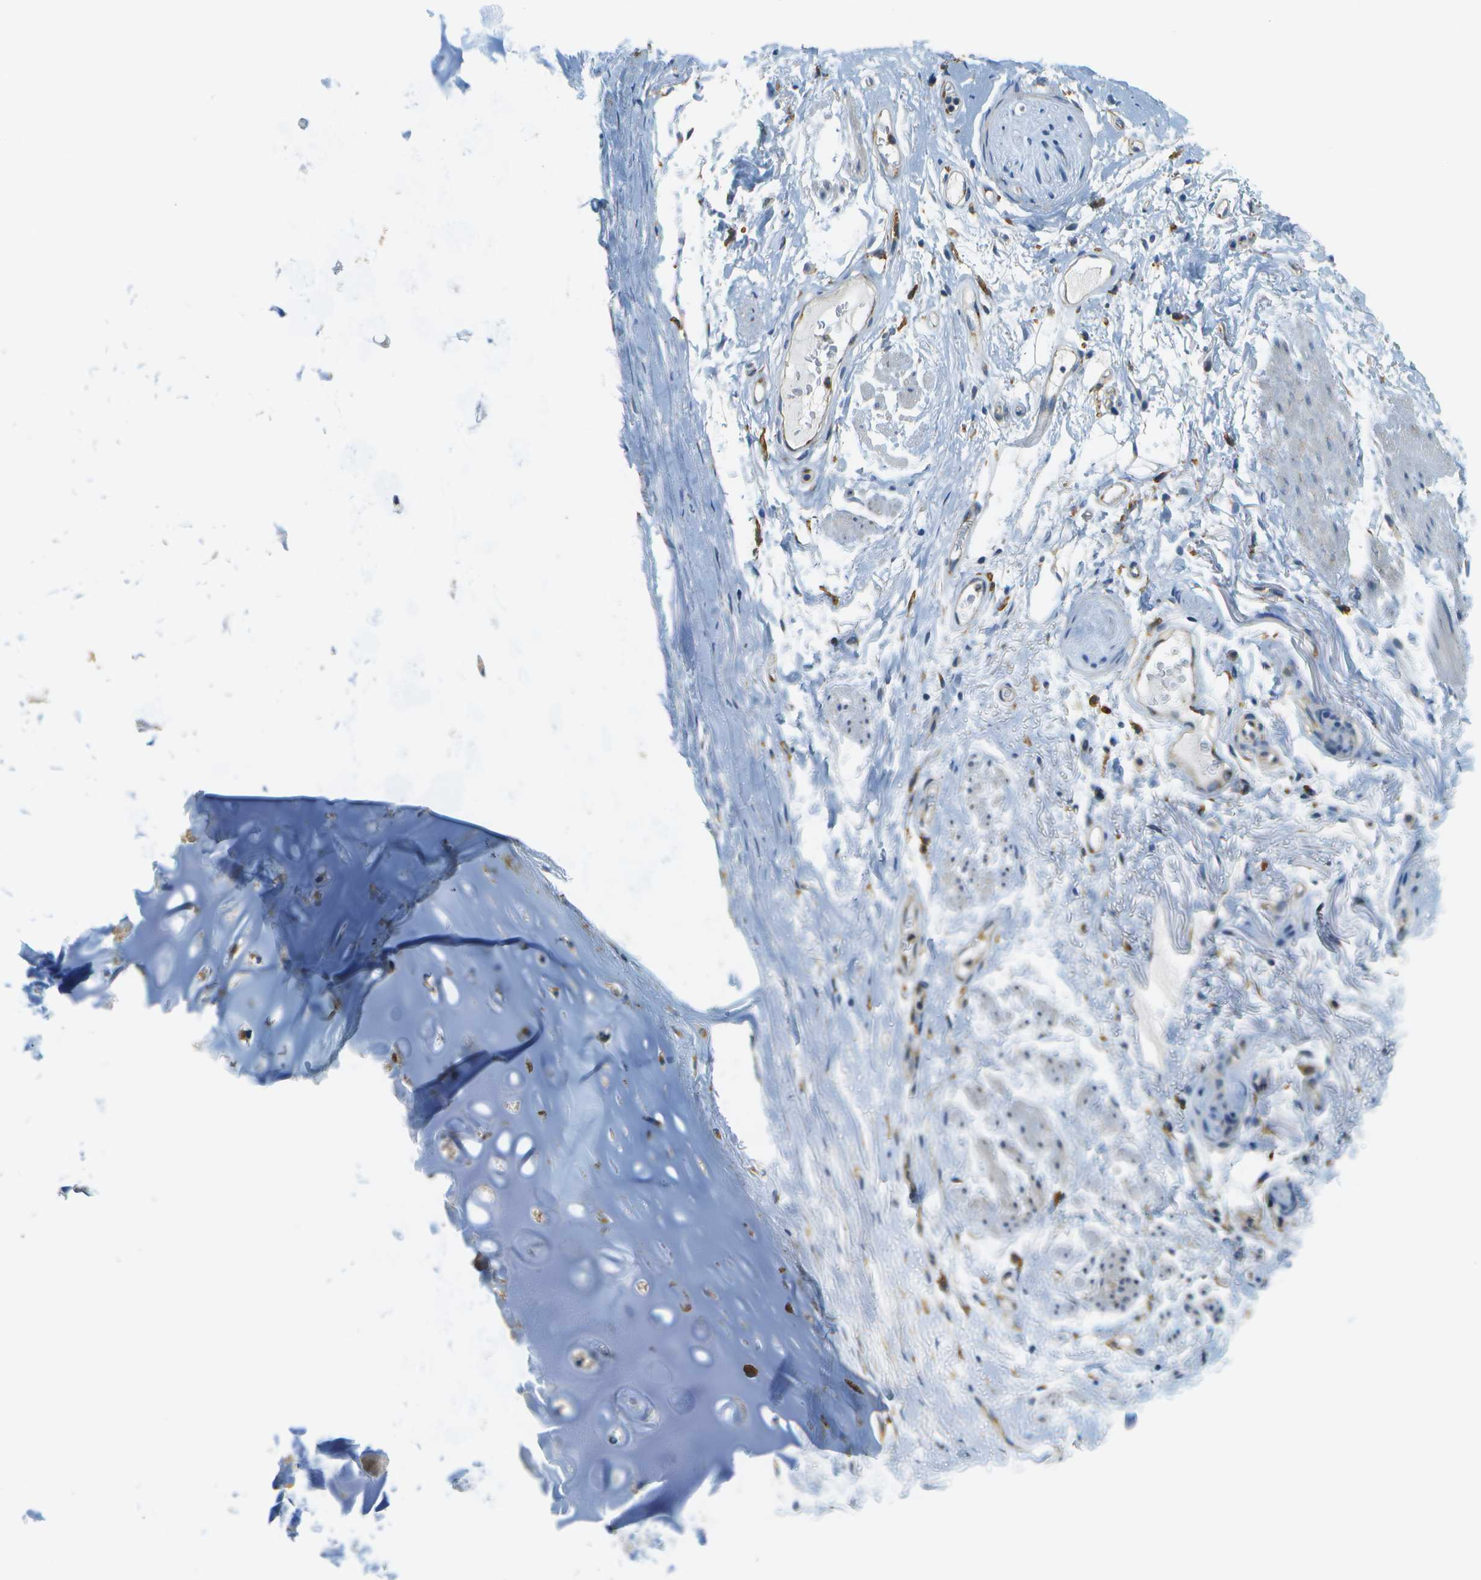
{"staining": {"intensity": "moderate", "quantity": "<25%", "location": "cytoplasmic/membranous"}, "tissue": "adipose tissue", "cell_type": "Adipocytes", "image_type": "normal", "snomed": [{"axis": "morphology", "description": "Normal tissue, NOS"}, {"axis": "topography", "description": "Cartilage tissue"}, {"axis": "topography", "description": "Bronchus"}], "caption": "Immunohistochemistry of benign human adipose tissue shows low levels of moderate cytoplasmic/membranous positivity in about <25% of adipocytes. Using DAB (brown) and hematoxylin (blue) stains, captured at high magnification using brightfield microscopy.", "gene": "CLTC", "patient": {"sex": "female", "age": 73}}